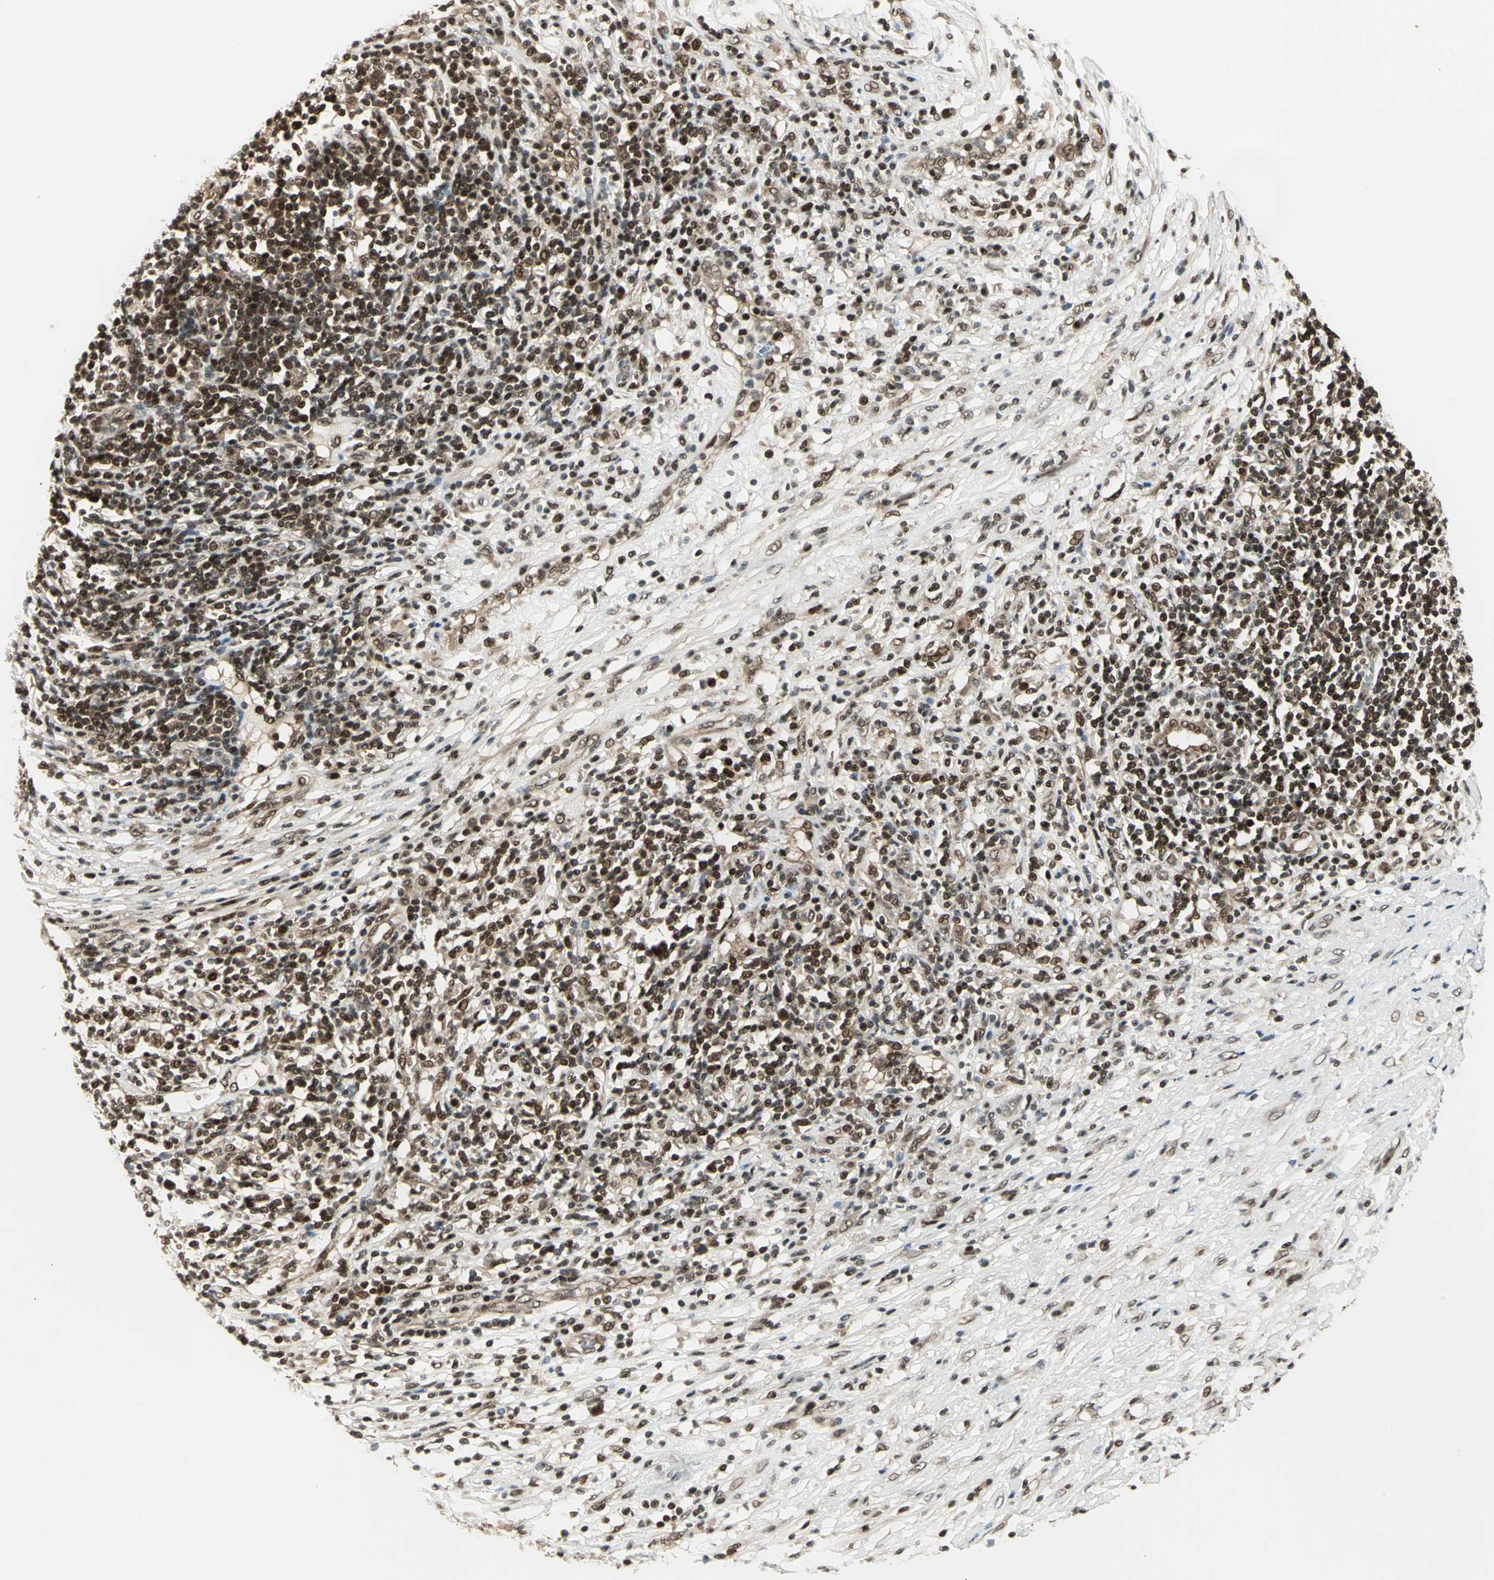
{"staining": {"intensity": "strong", "quantity": ">75%", "location": "cytoplasmic/membranous,nuclear"}, "tissue": "lymphoma", "cell_type": "Tumor cells", "image_type": "cancer", "snomed": [{"axis": "morphology", "description": "Malignant lymphoma, non-Hodgkin's type, High grade"}, {"axis": "topography", "description": "Lymph node"}], "caption": "An image of human lymphoma stained for a protein demonstrates strong cytoplasmic/membranous and nuclear brown staining in tumor cells.", "gene": "PSMC3", "patient": {"sex": "female", "age": 84}}